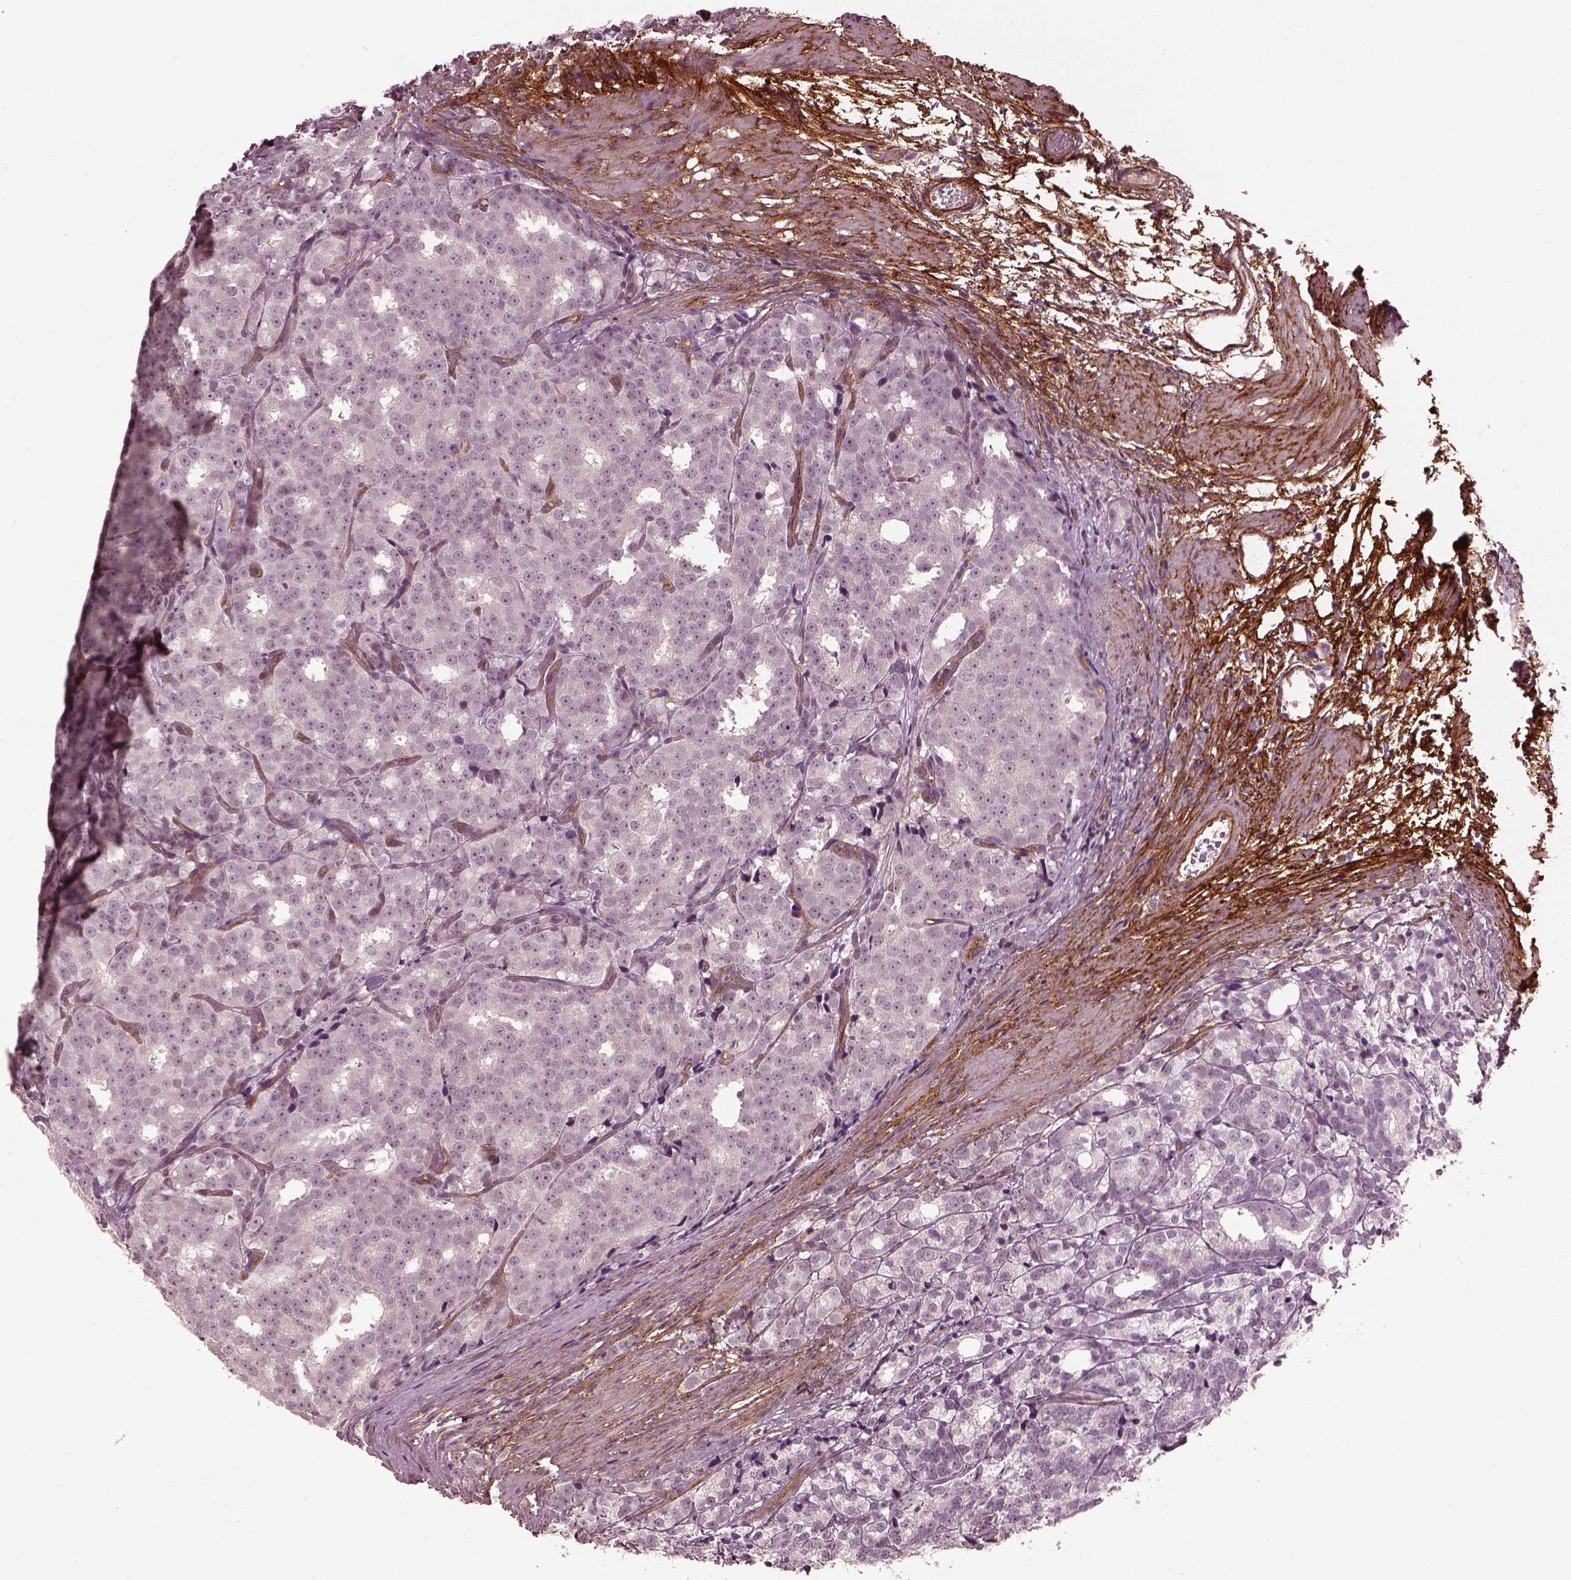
{"staining": {"intensity": "negative", "quantity": "none", "location": "none"}, "tissue": "prostate cancer", "cell_type": "Tumor cells", "image_type": "cancer", "snomed": [{"axis": "morphology", "description": "Adenocarcinoma, High grade"}, {"axis": "topography", "description": "Prostate"}], "caption": "The photomicrograph shows no staining of tumor cells in prostate cancer. (Stains: DAB immunohistochemistry with hematoxylin counter stain, Microscopy: brightfield microscopy at high magnification).", "gene": "EFEMP1", "patient": {"sex": "male", "age": 53}}